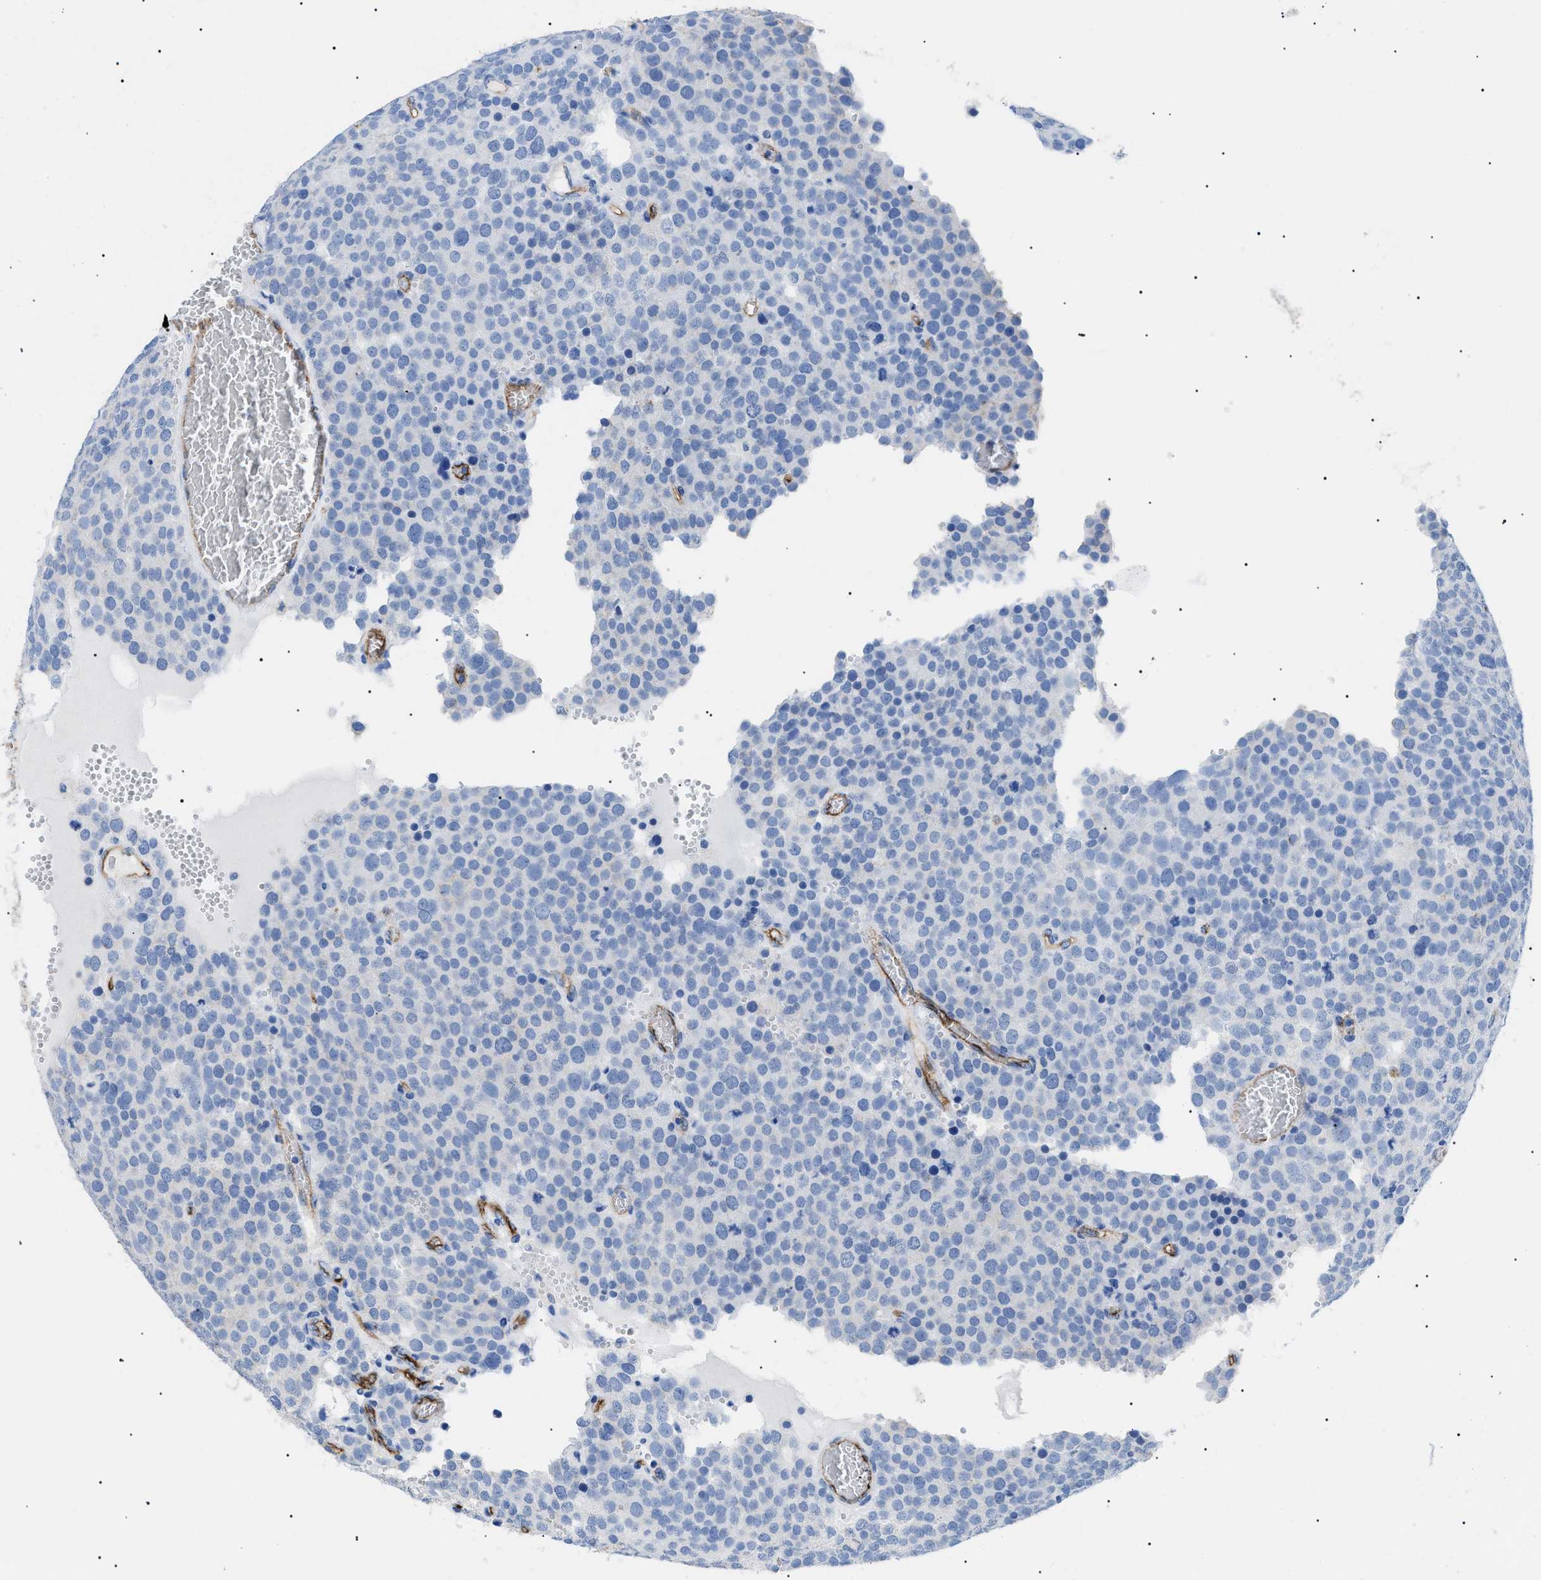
{"staining": {"intensity": "negative", "quantity": "none", "location": "none"}, "tissue": "testis cancer", "cell_type": "Tumor cells", "image_type": "cancer", "snomed": [{"axis": "morphology", "description": "Normal tissue, NOS"}, {"axis": "morphology", "description": "Seminoma, NOS"}, {"axis": "topography", "description": "Testis"}], "caption": "This is an immunohistochemistry photomicrograph of seminoma (testis). There is no staining in tumor cells.", "gene": "PODXL", "patient": {"sex": "male", "age": 71}}